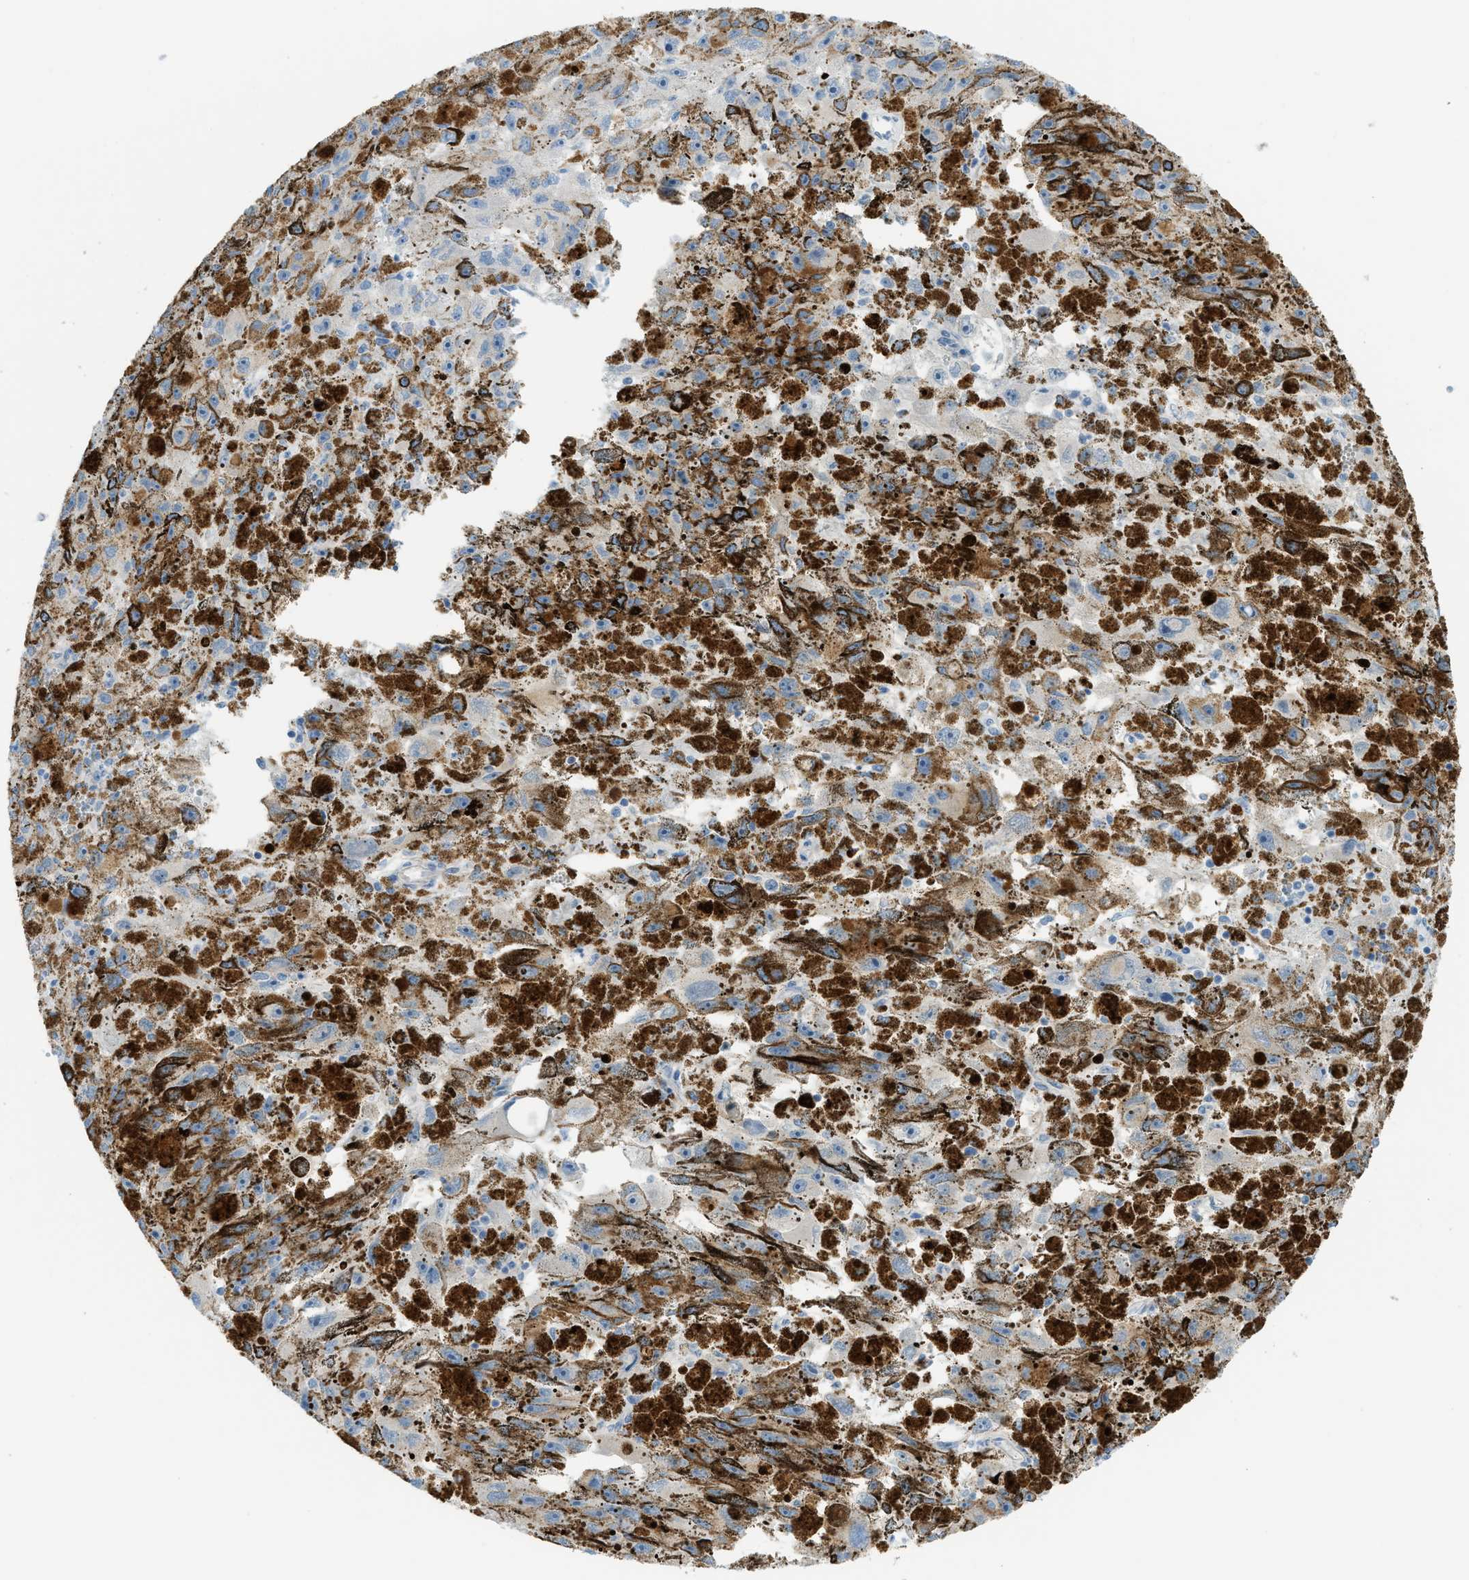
{"staining": {"intensity": "weak", "quantity": "<25%", "location": "cytoplasmic/membranous"}, "tissue": "melanoma", "cell_type": "Tumor cells", "image_type": "cancer", "snomed": [{"axis": "morphology", "description": "Malignant melanoma, NOS"}, {"axis": "topography", "description": "Skin"}], "caption": "This is an immunohistochemistry histopathology image of melanoma. There is no staining in tumor cells.", "gene": "MYH11", "patient": {"sex": "female", "age": 104}}